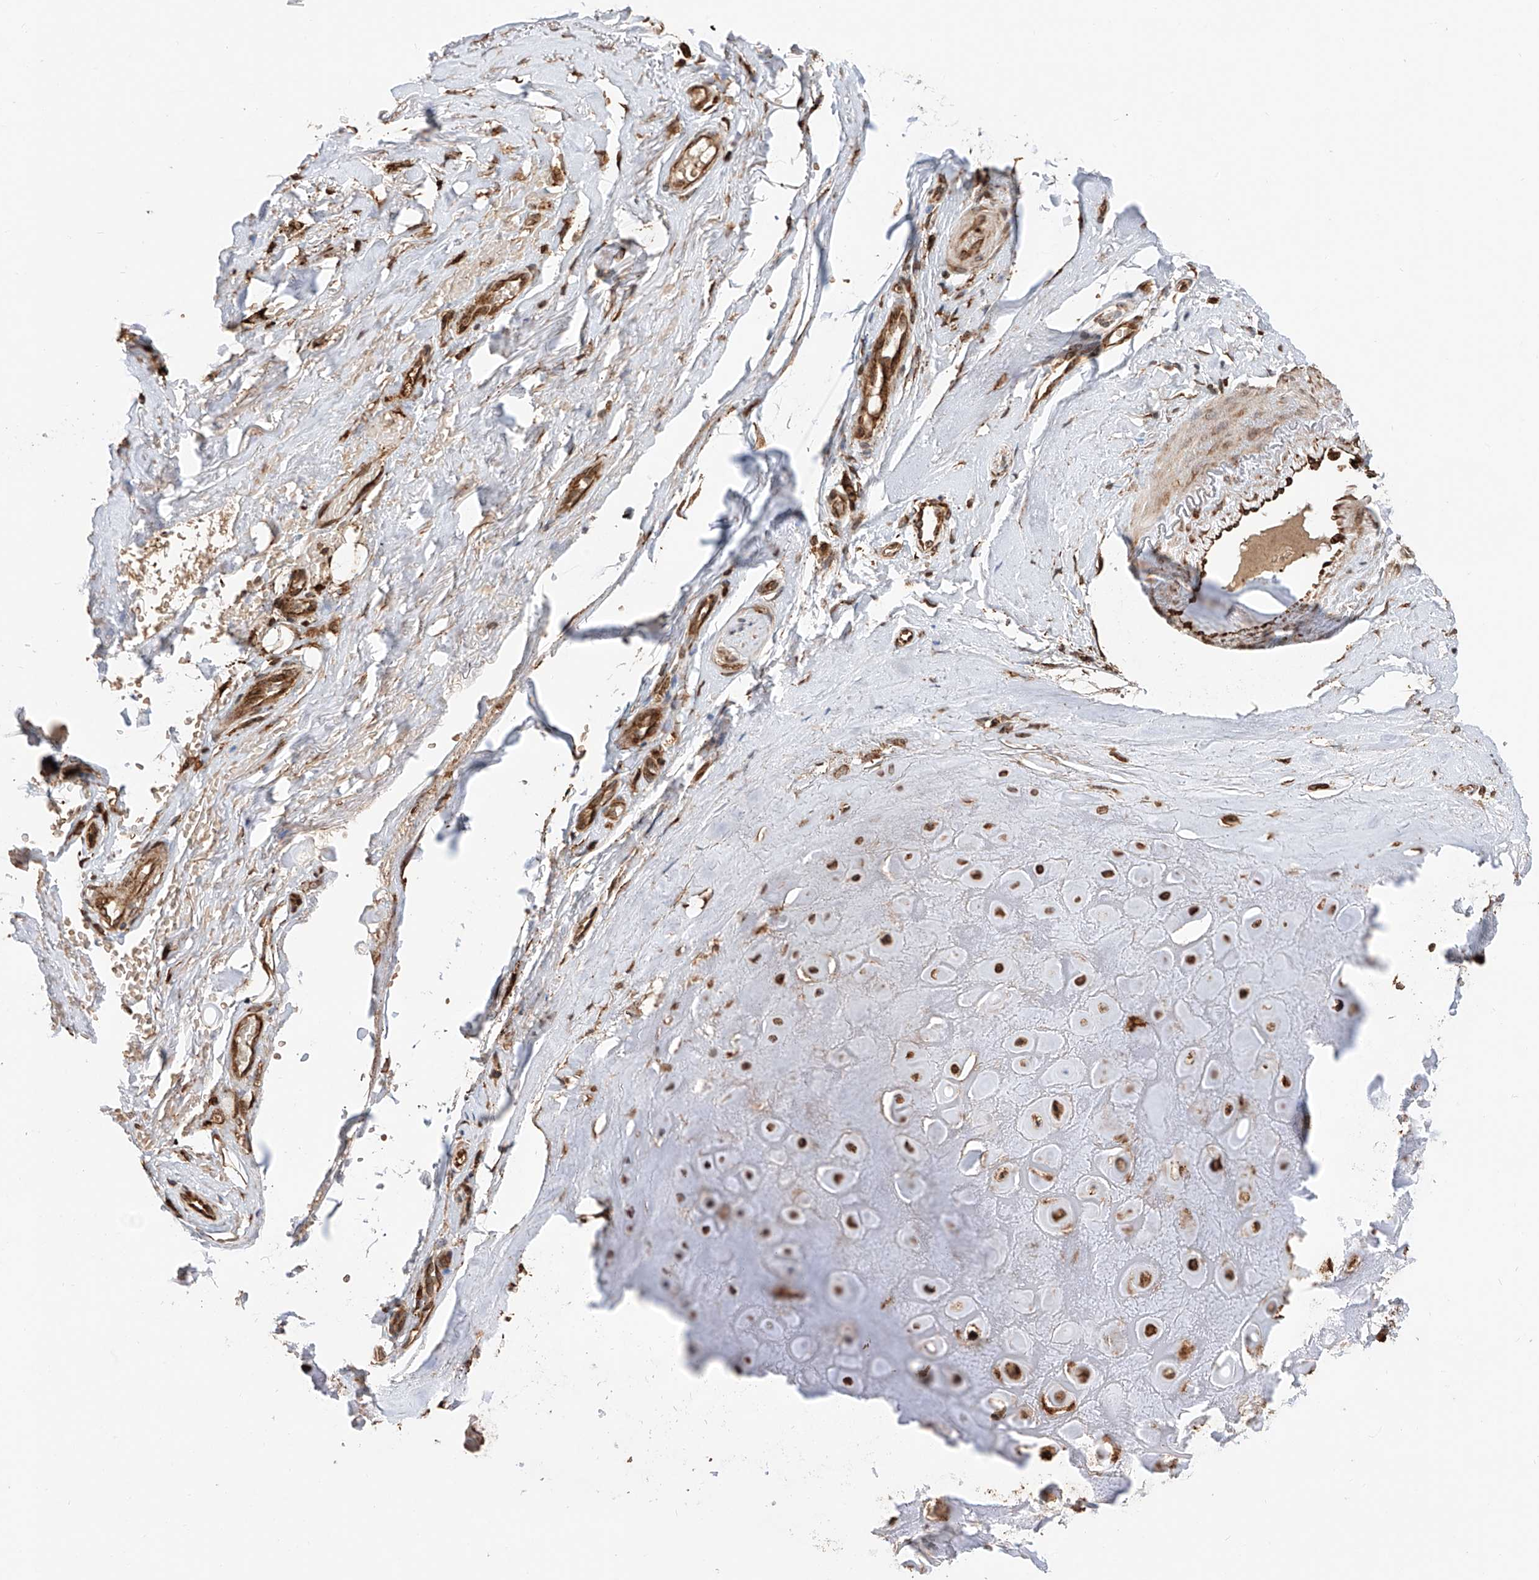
{"staining": {"intensity": "strong", "quantity": ">75%", "location": "cytoplasmic/membranous,nuclear"}, "tissue": "adipose tissue", "cell_type": "Adipocytes", "image_type": "normal", "snomed": [{"axis": "morphology", "description": "Normal tissue, NOS"}, {"axis": "morphology", "description": "Basal cell carcinoma"}, {"axis": "topography", "description": "Skin"}], "caption": "Immunohistochemistry (IHC) (DAB) staining of benign human adipose tissue demonstrates strong cytoplasmic/membranous,nuclear protein expression in about >75% of adipocytes.", "gene": "DNAH8", "patient": {"sex": "female", "age": 89}}